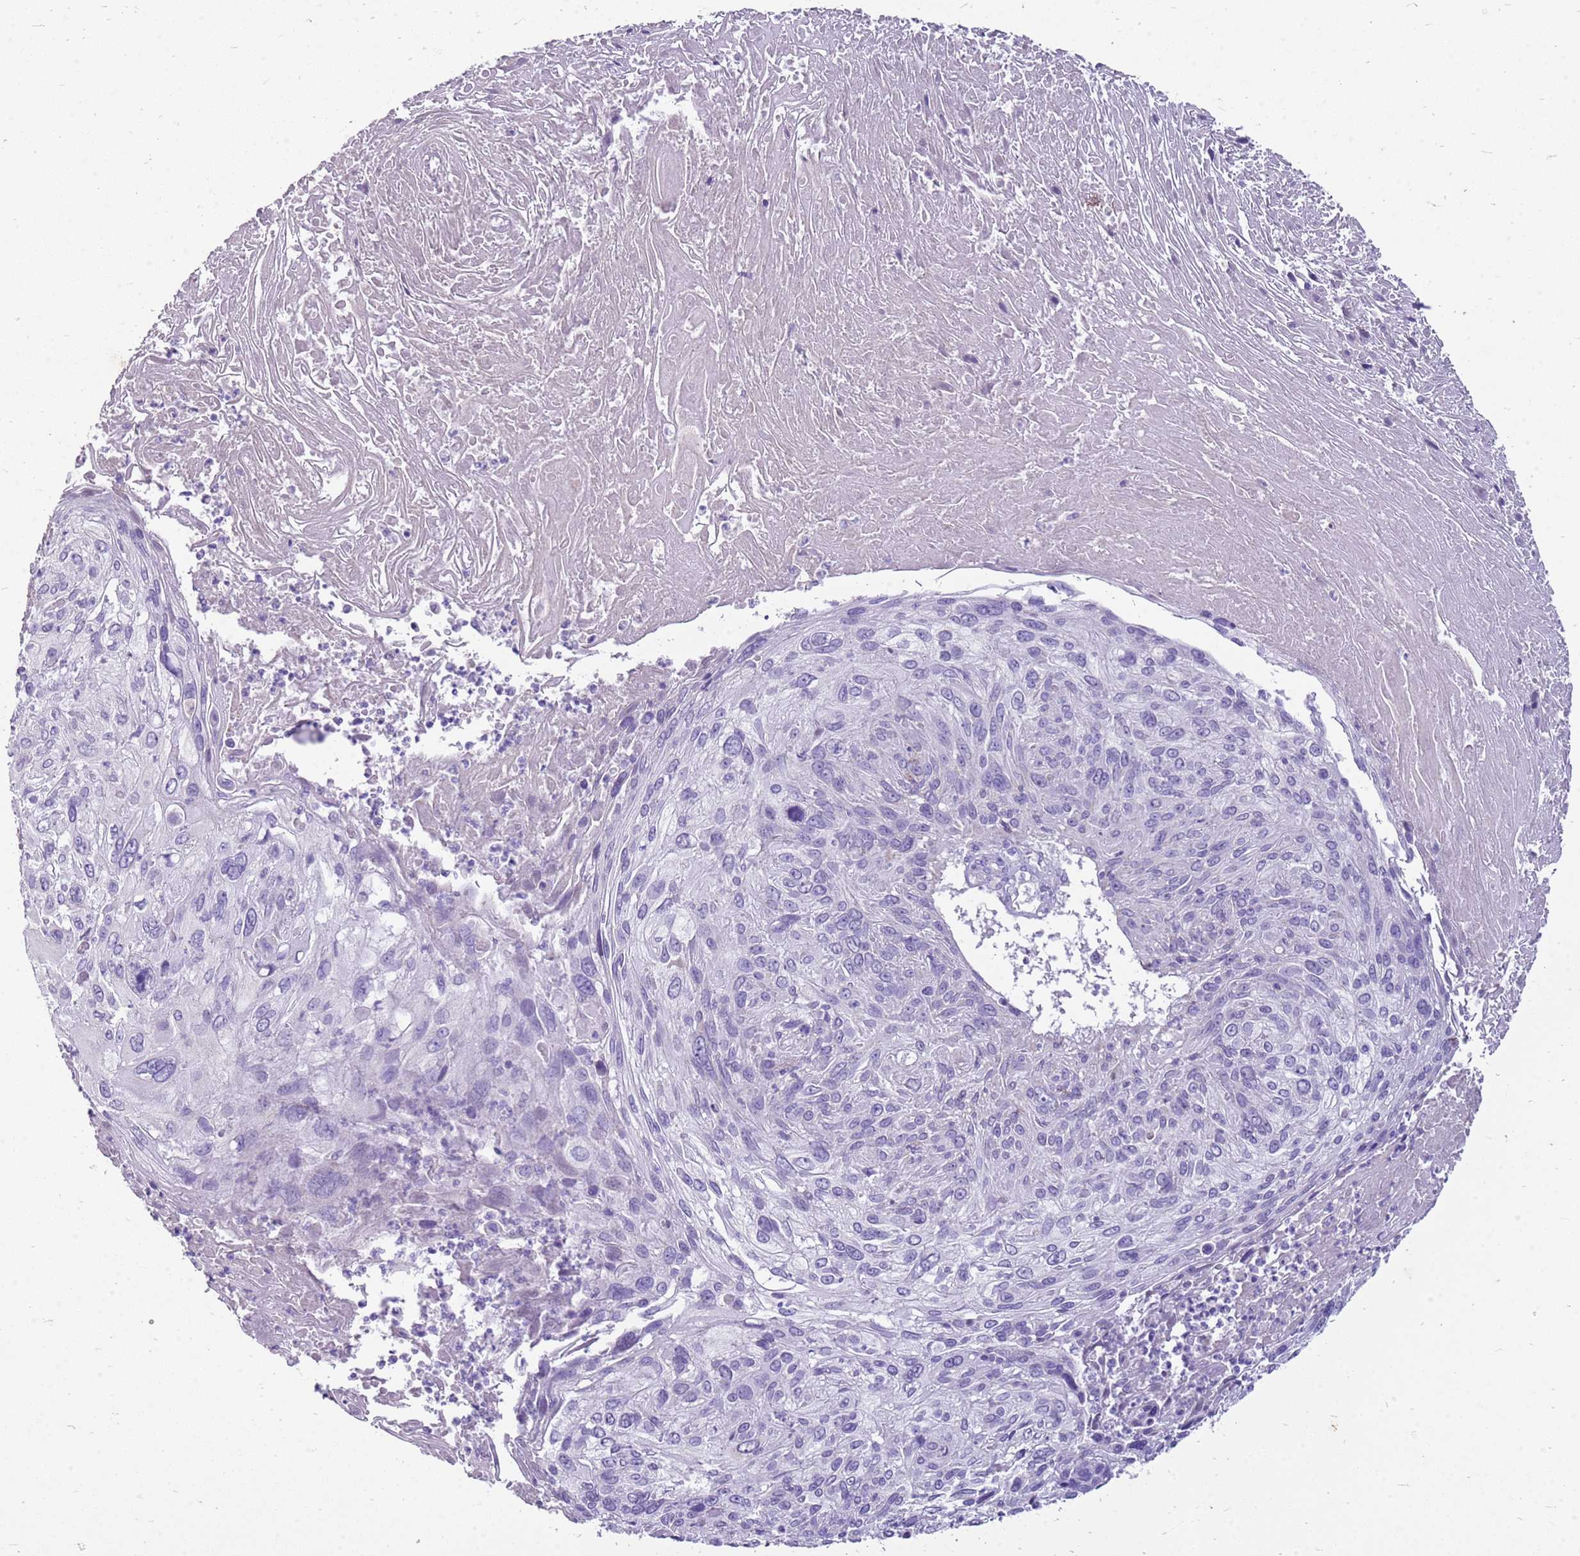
{"staining": {"intensity": "negative", "quantity": "none", "location": "none"}, "tissue": "cervical cancer", "cell_type": "Tumor cells", "image_type": "cancer", "snomed": [{"axis": "morphology", "description": "Squamous cell carcinoma, NOS"}, {"axis": "topography", "description": "Cervix"}], "caption": "Squamous cell carcinoma (cervical) stained for a protein using immunohistochemistry demonstrates no positivity tumor cells.", "gene": "FABP2", "patient": {"sex": "female", "age": 51}}